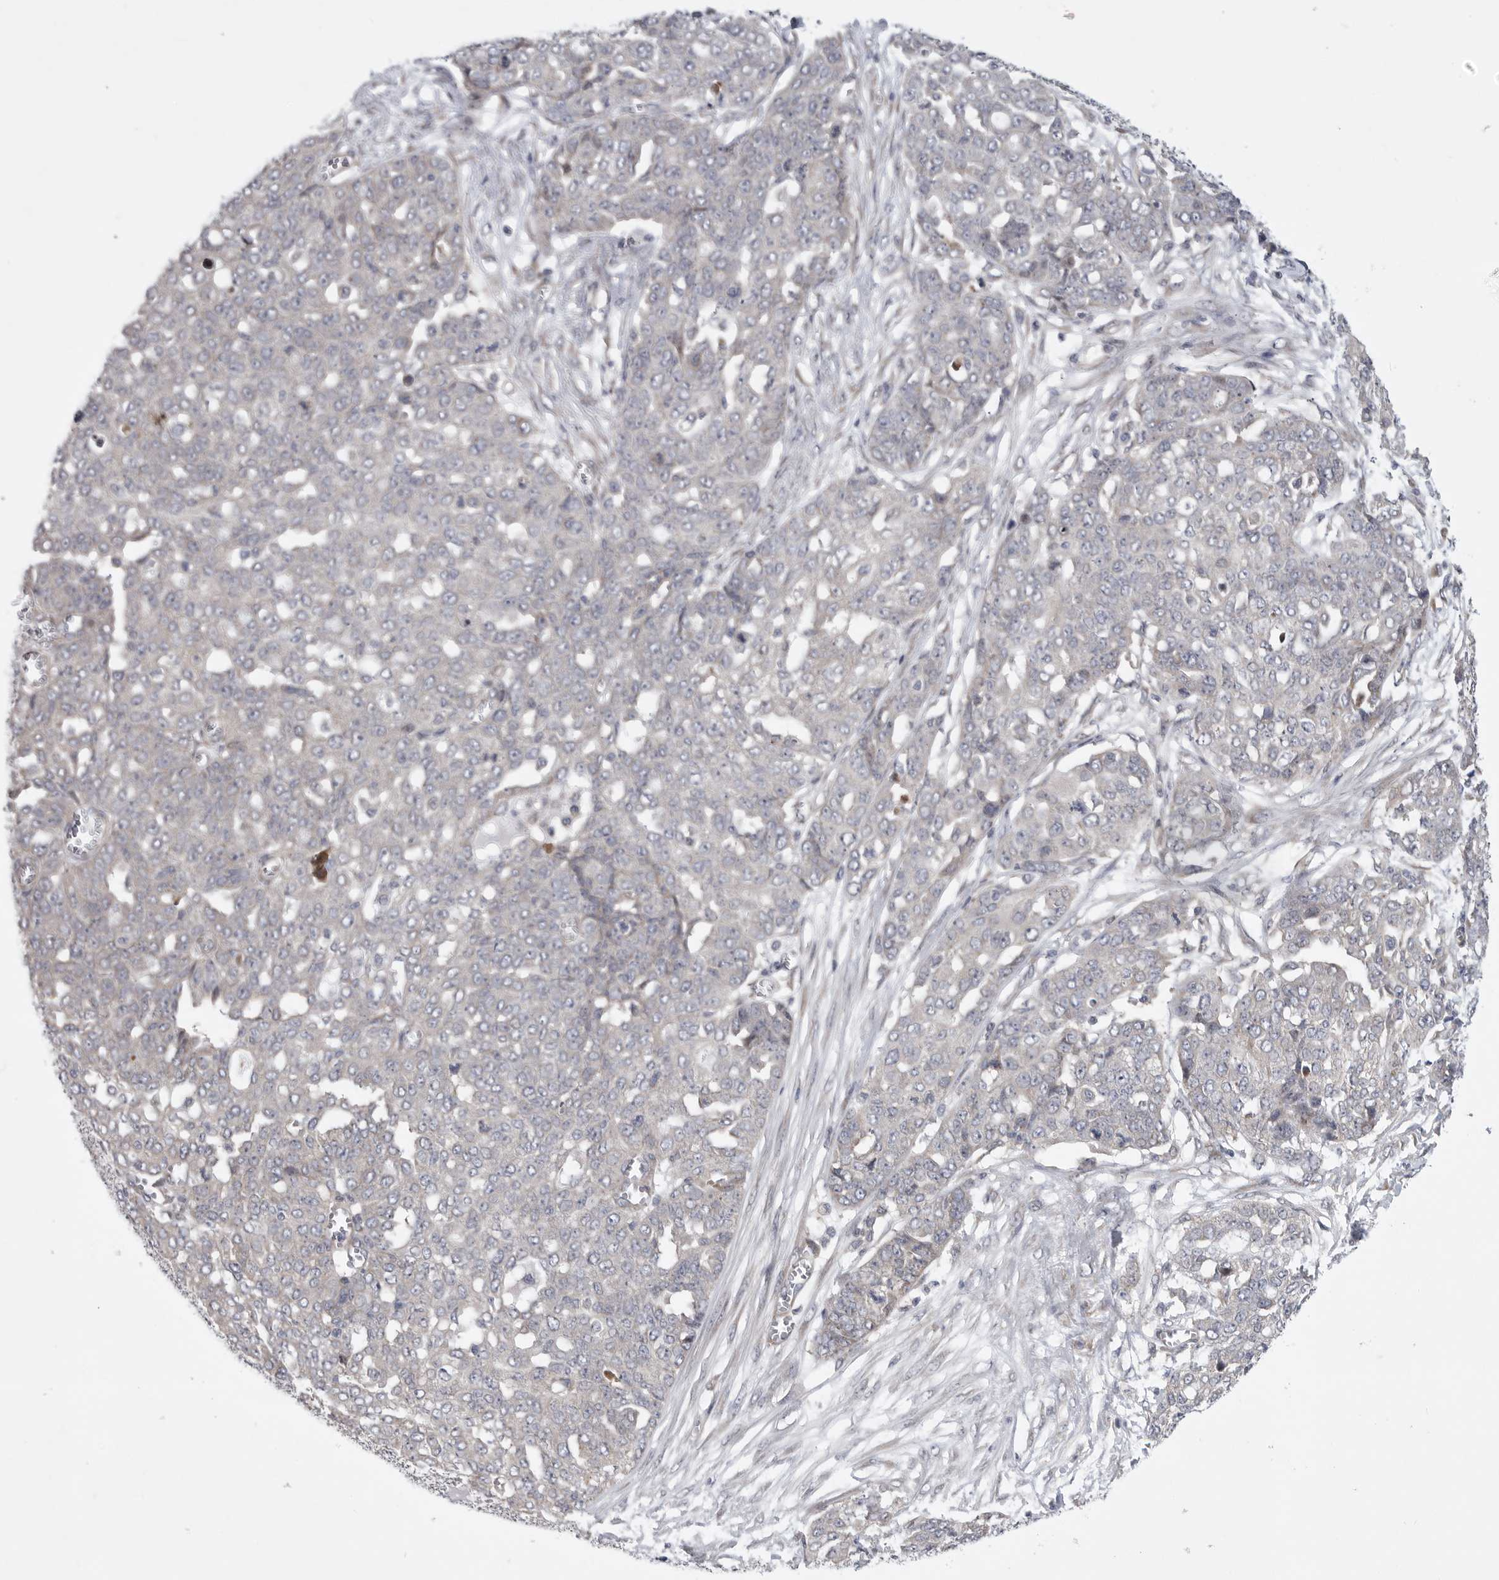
{"staining": {"intensity": "negative", "quantity": "none", "location": "none"}, "tissue": "ovarian cancer", "cell_type": "Tumor cells", "image_type": "cancer", "snomed": [{"axis": "morphology", "description": "Cystadenocarcinoma, serous, NOS"}, {"axis": "topography", "description": "Soft tissue"}, {"axis": "topography", "description": "Ovary"}], "caption": "A high-resolution micrograph shows immunohistochemistry (IHC) staining of ovarian cancer (serous cystadenocarcinoma), which exhibits no significant expression in tumor cells.", "gene": "FBXO43", "patient": {"sex": "female", "age": 57}}